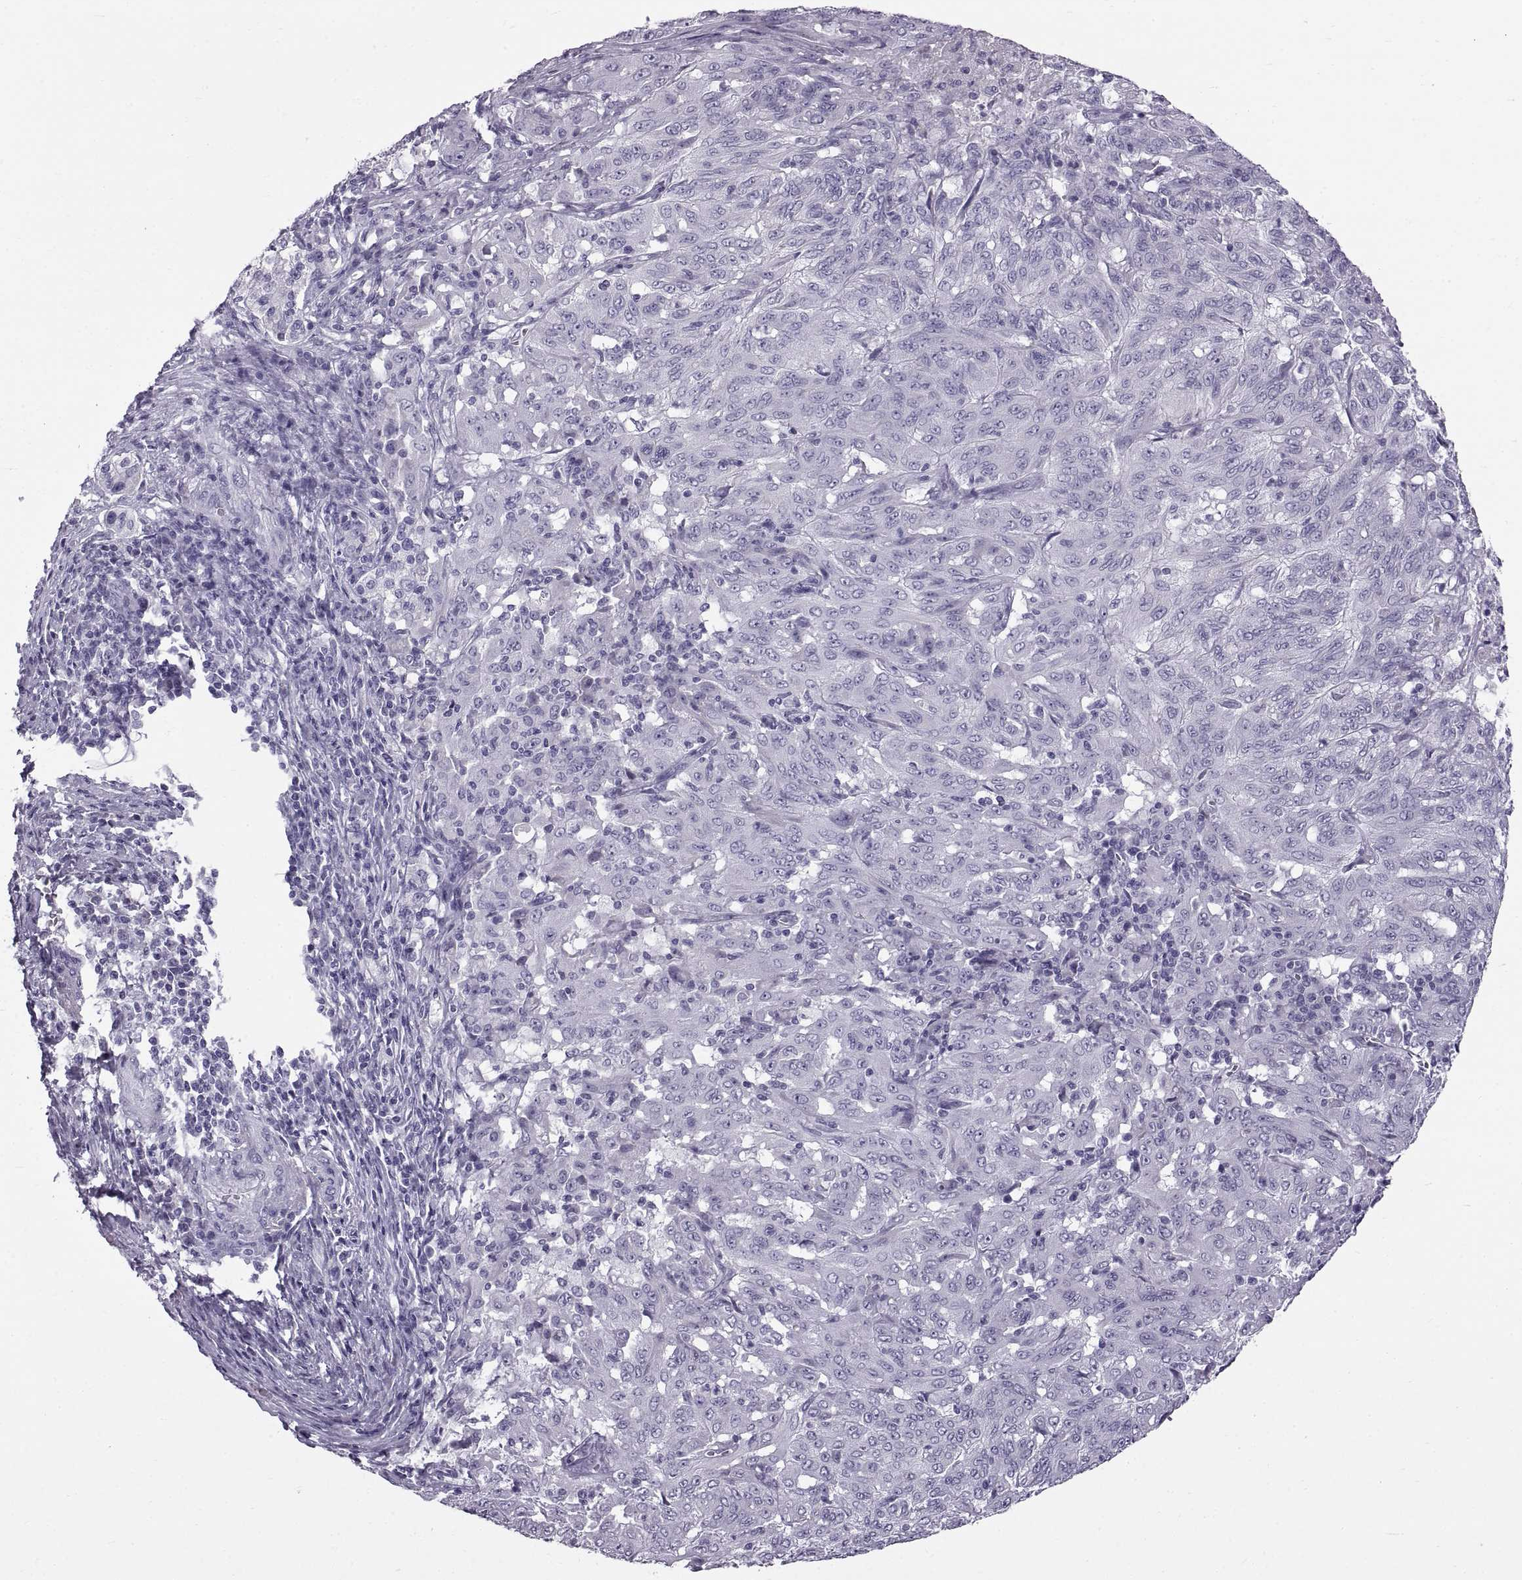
{"staining": {"intensity": "negative", "quantity": "none", "location": "none"}, "tissue": "pancreatic cancer", "cell_type": "Tumor cells", "image_type": "cancer", "snomed": [{"axis": "morphology", "description": "Adenocarcinoma, NOS"}, {"axis": "topography", "description": "Pancreas"}], "caption": "Immunohistochemistry image of pancreatic cancer (adenocarcinoma) stained for a protein (brown), which demonstrates no expression in tumor cells.", "gene": "WFDC8", "patient": {"sex": "male", "age": 63}}